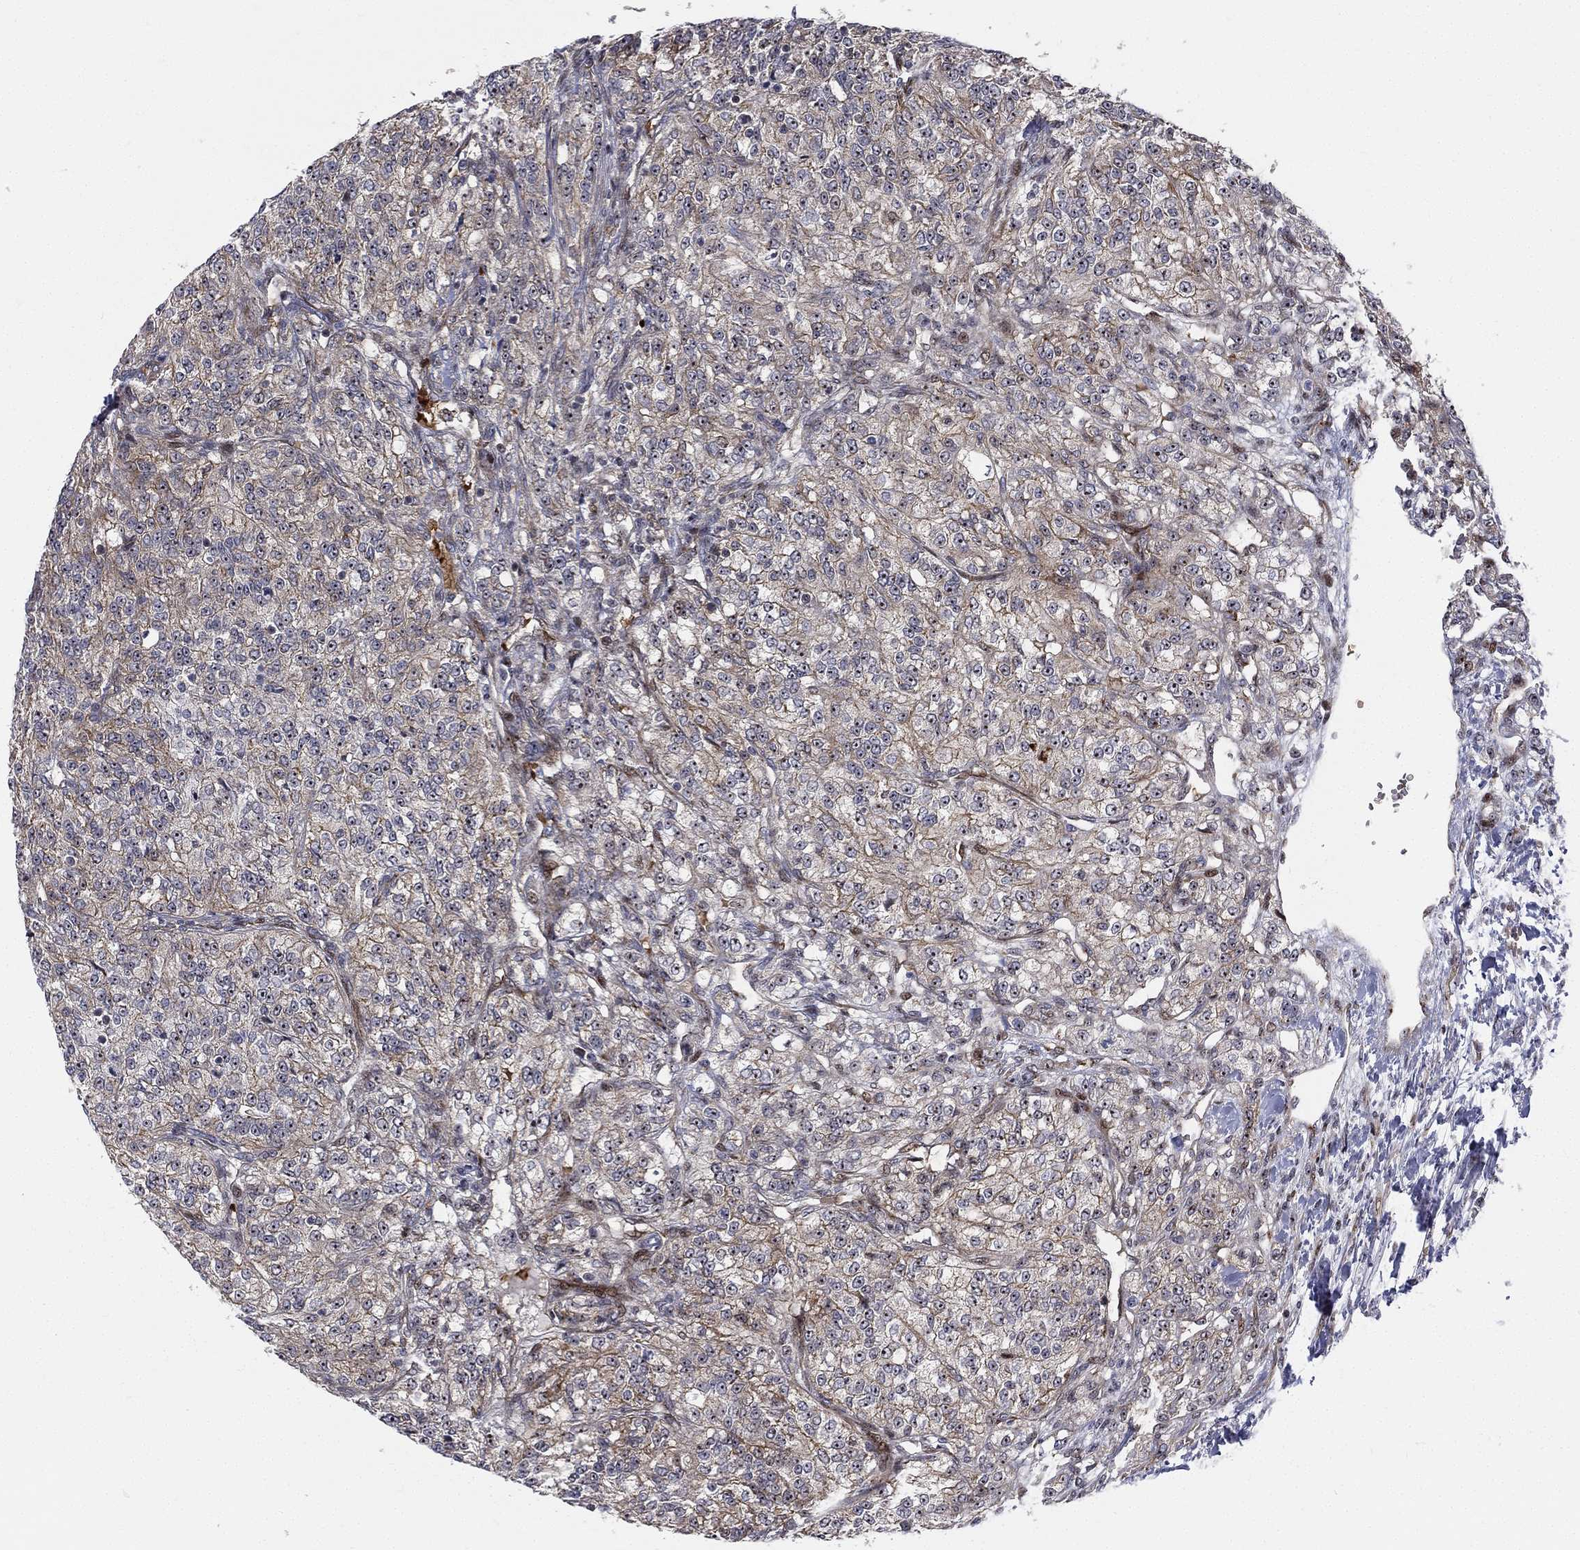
{"staining": {"intensity": "weak", "quantity": "<25%", "location": "cytoplasmic/membranous"}, "tissue": "renal cancer", "cell_type": "Tumor cells", "image_type": "cancer", "snomed": [{"axis": "morphology", "description": "Adenocarcinoma, NOS"}, {"axis": "topography", "description": "Kidney"}], "caption": "High magnification brightfield microscopy of adenocarcinoma (renal) stained with DAB (brown) and counterstained with hematoxylin (blue): tumor cells show no significant positivity.", "gene": "VHL", "patient": {"sex": "female", "age": 63}}